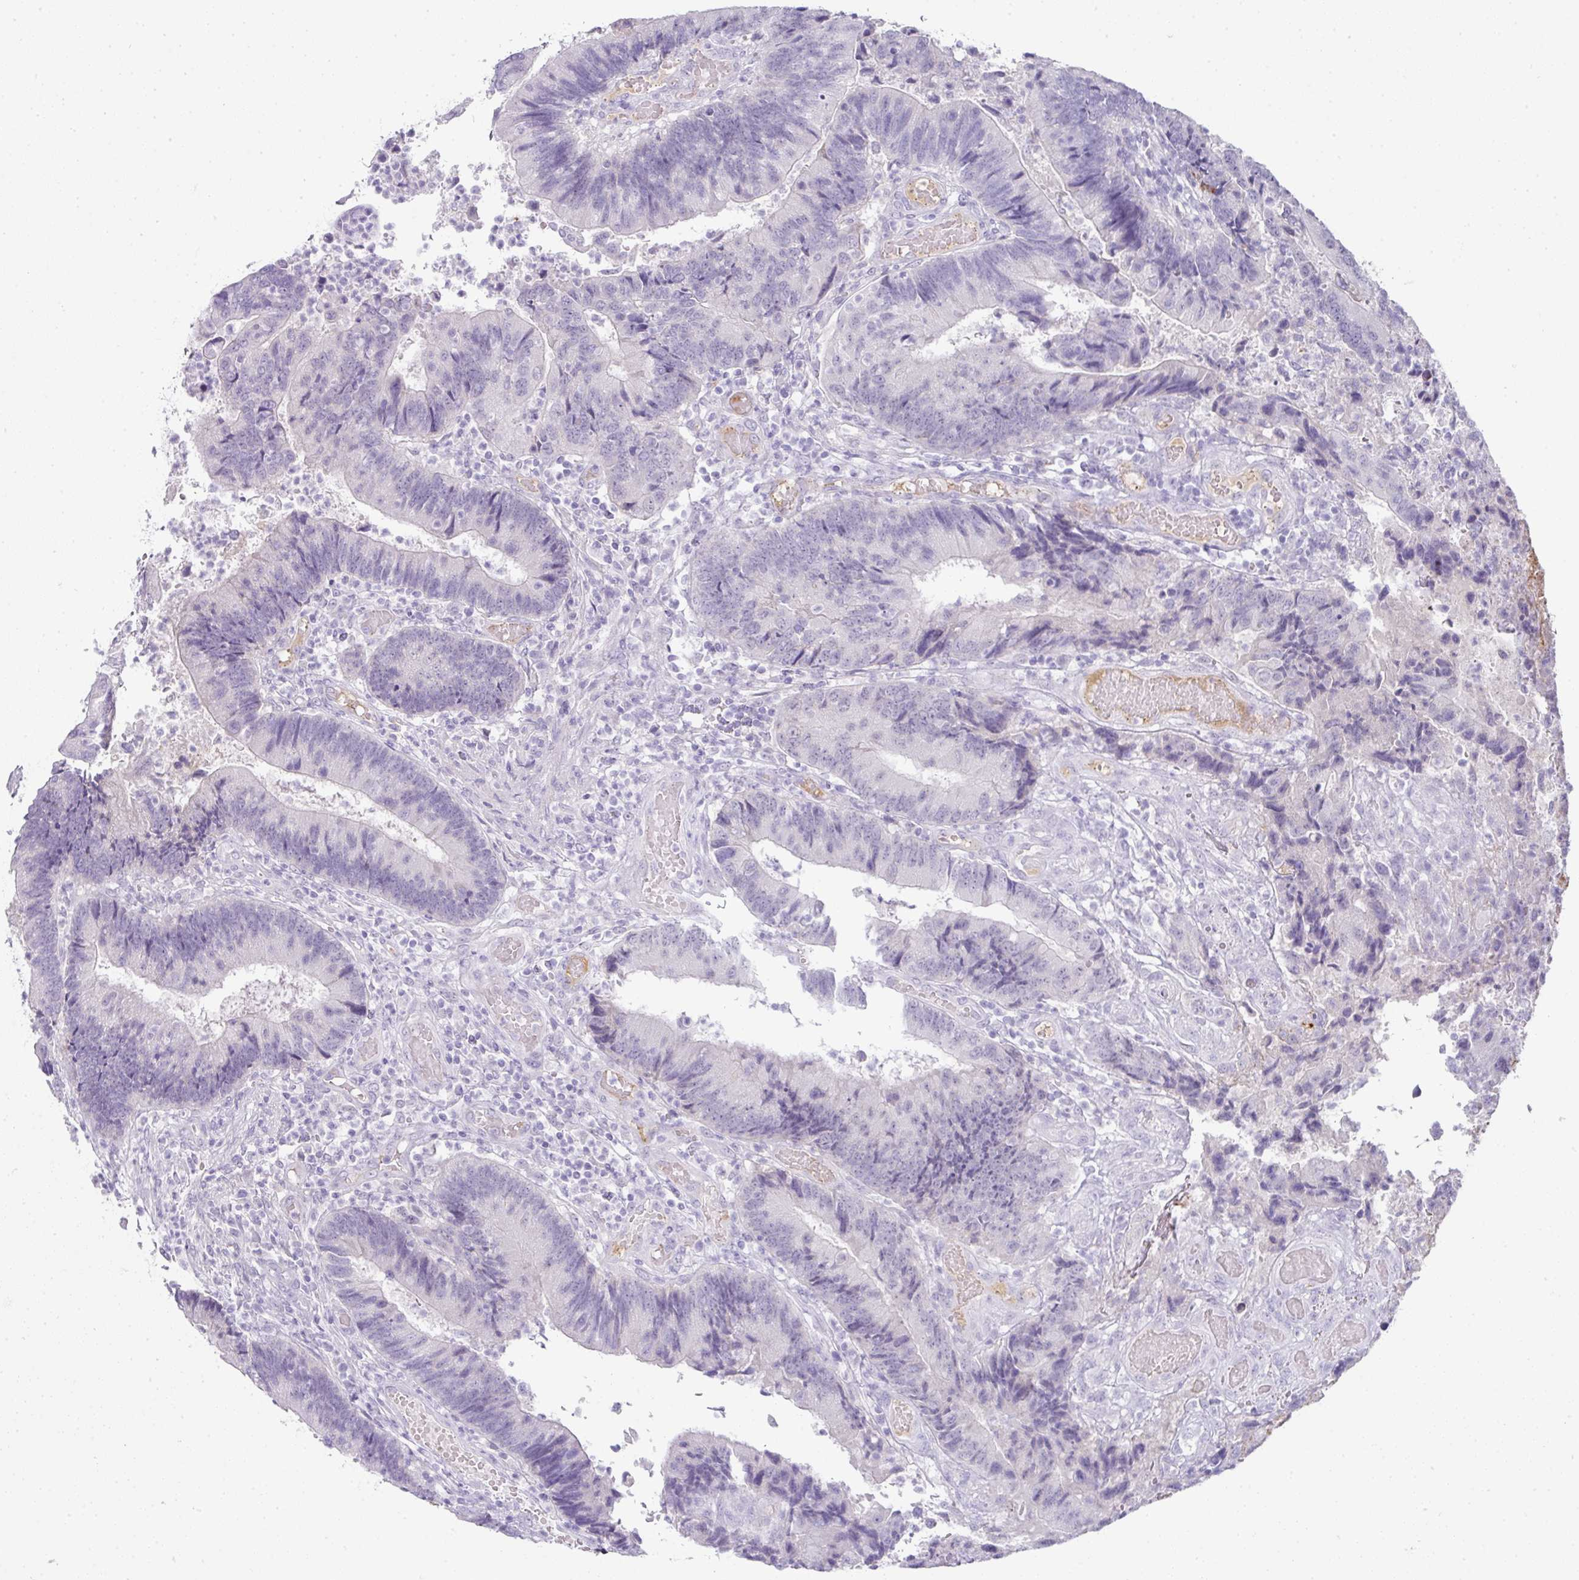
{"staining": {"intensity": "negative", "quantity": "none", "location": "none"}, "tissue": "colorectal cancer", "cell_type": "Tumor cells", "image_type": "cancer", "snomed": [{"axis": "morphology", "description": "Adenocarcinoma, NOS"}, {"axis": "topography", "description": "Colon"}], "caption": "IHC histopathology image of human colorectal adenocarcinoma stained for a protein (brown), which exhibits no staining in tumor cells.", "gene": "FGF17", "patient": {"sex": "female", "age": 67}}